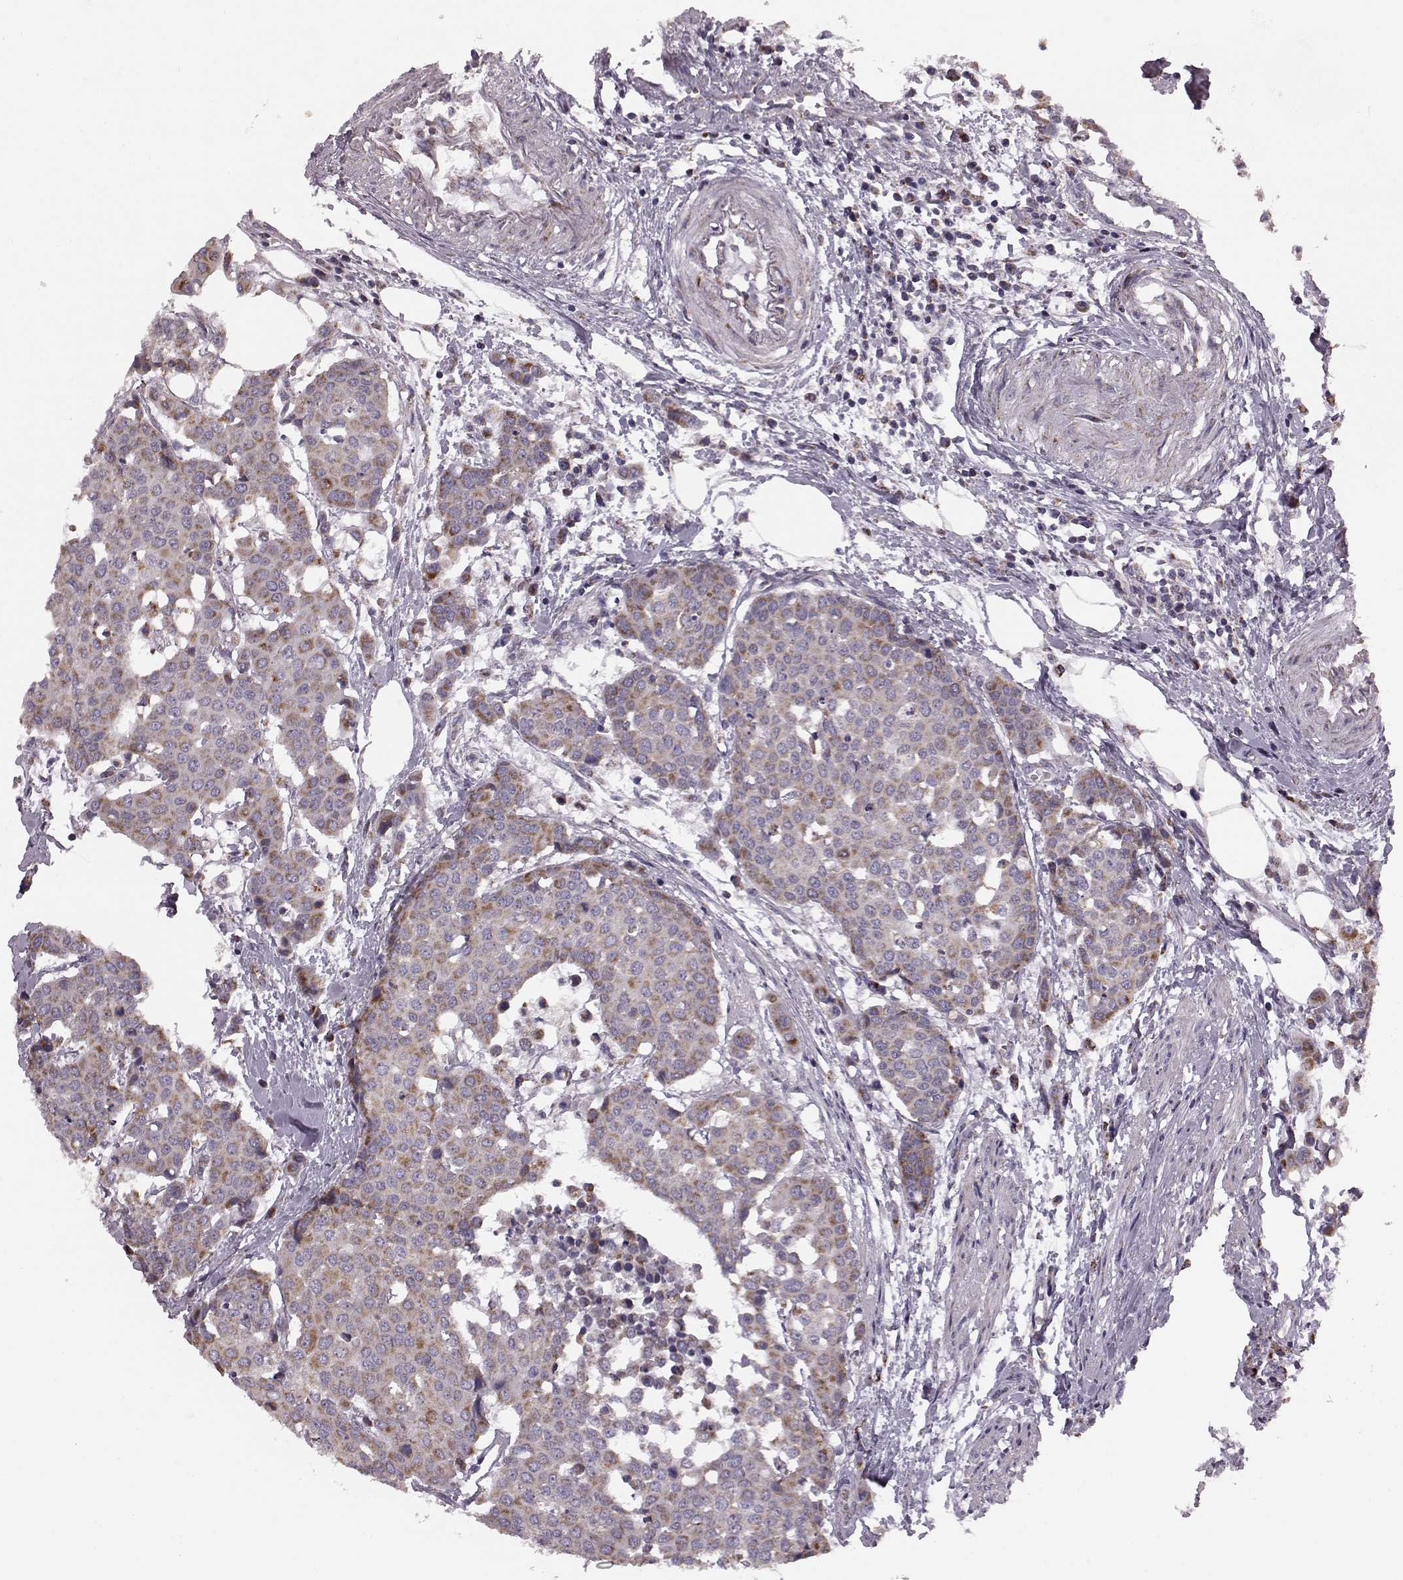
{"staining": {"intensity": "moderate", "quantity": "<25%", "location": "cytoplasmic/membranous"}, "tissue": "carcinoid", "cell_type": "Tumor cells", "image_type": "cancer", "snomed": [{"axis": "morphology", "description": "Carcinoid, malignant, NOS"}, {"axis": "topography", "description": "Colon"}], "caption": "Protein expression analysis of carcinoid exhibits moderate cytoplasmic/membranous staining in approximately <25% of tumor cells.", "gene": "FAM8A1", "patient": {"sex": "male", "age": 81}}